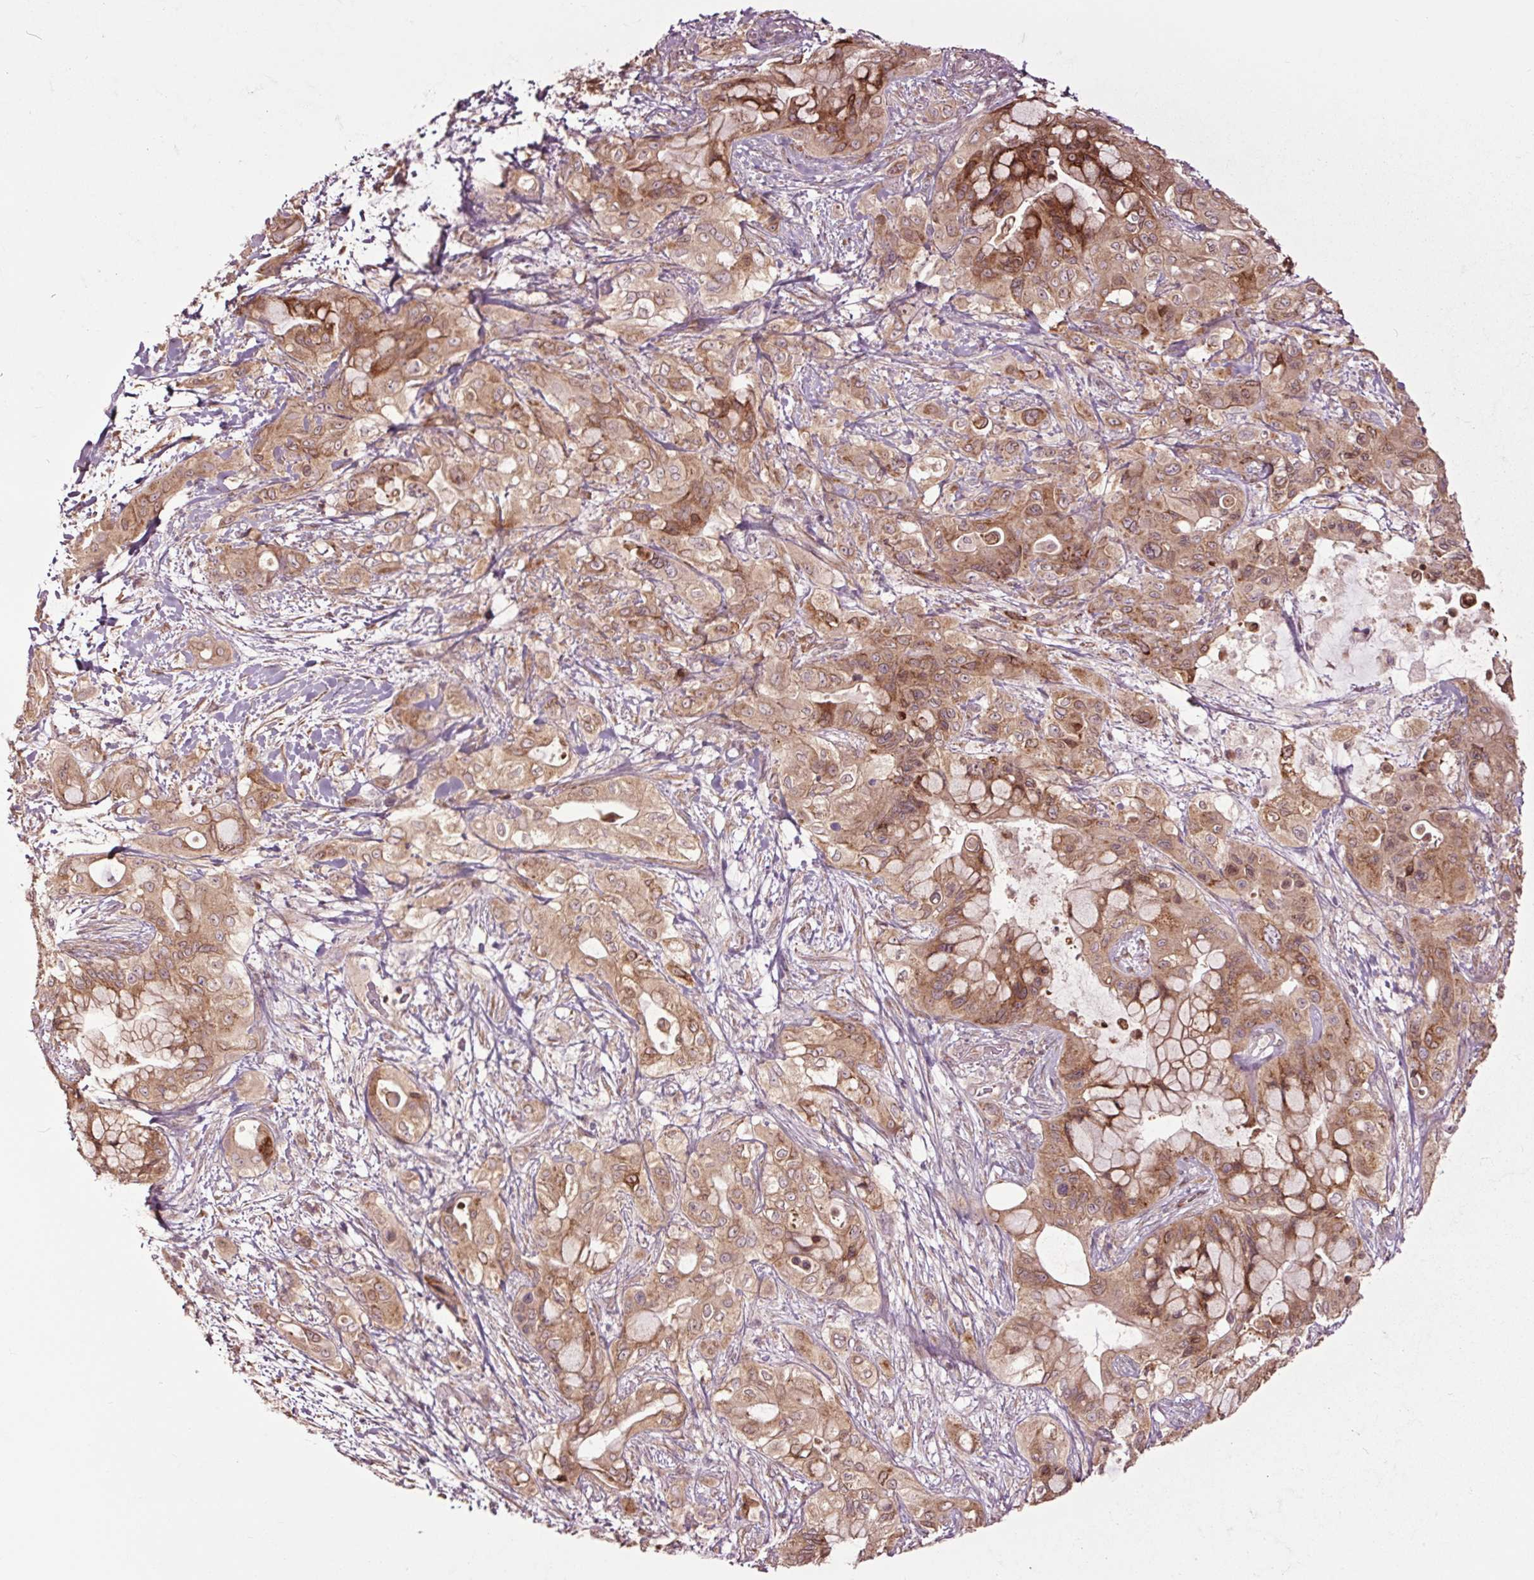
{"staining": {"intensity": "moderate", "quantity": ">75%", "location": "cytoplasmic/membranous"}, "tissue": "pancreatic cancer", "cell_type": "Tumor cells", "image_type": "cancer", "snomed": [{"axis": "morphology", "description": "Adenocarcinoma, NOS"}, {"axis": "topography", "description": "Pancreas"}], "caption": "An immunohistochemistry image of neoplastic tissue is shown. Protein staining in brown labels moderate cytoplasmic/membranous positivity in adenocarcinoma (pancreatic) within tumor cells. The protein of interest is stained brown, and the nuclei are stained in blue (DAB (3,3'-diaminobenzidine) IHC with brightfield microscopy, high magnification).", "gene": "HAUS5", "patient": {"sex": "male", "age": 71}}